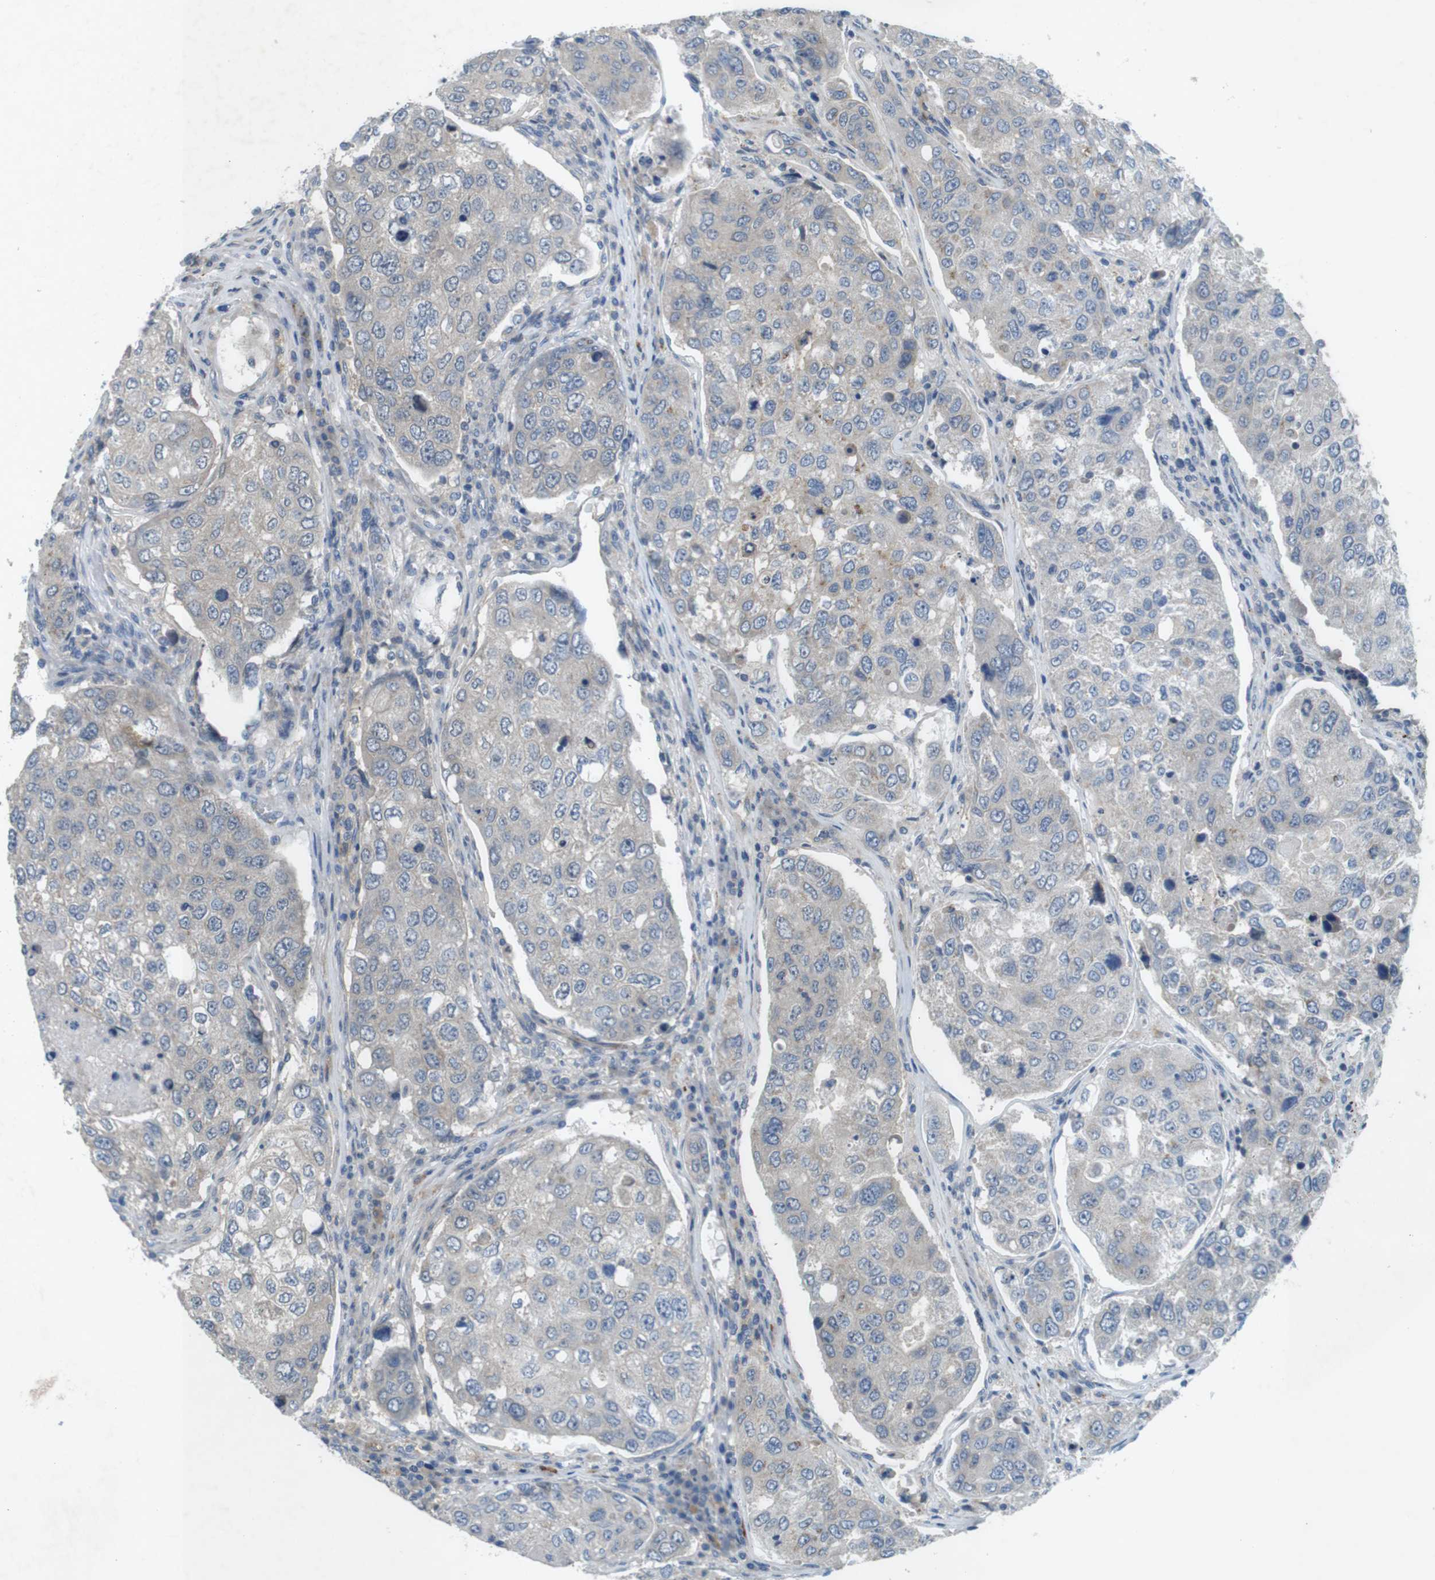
{"staining": {"intensity": "negative", "quantity": "none", "location": "none"}, "tissue": "urothelial cancer", "cell_type": "Tumor cells", "image_type": "cancer", "snomed": [{"axis": "morphology", "description": "Urothelial carcinoma, High grade"}, {"axis": "topography", "description": "Lymph node"}, {"axis": "topography", "description": "Urinary bladder"}], "caption": "This is an immunohistochemistry (IHC) image of urothelial cancer. There is no staining in tumor cells.", "gene": "TYW1", "patient": {"sex": "male", "age": 51}}